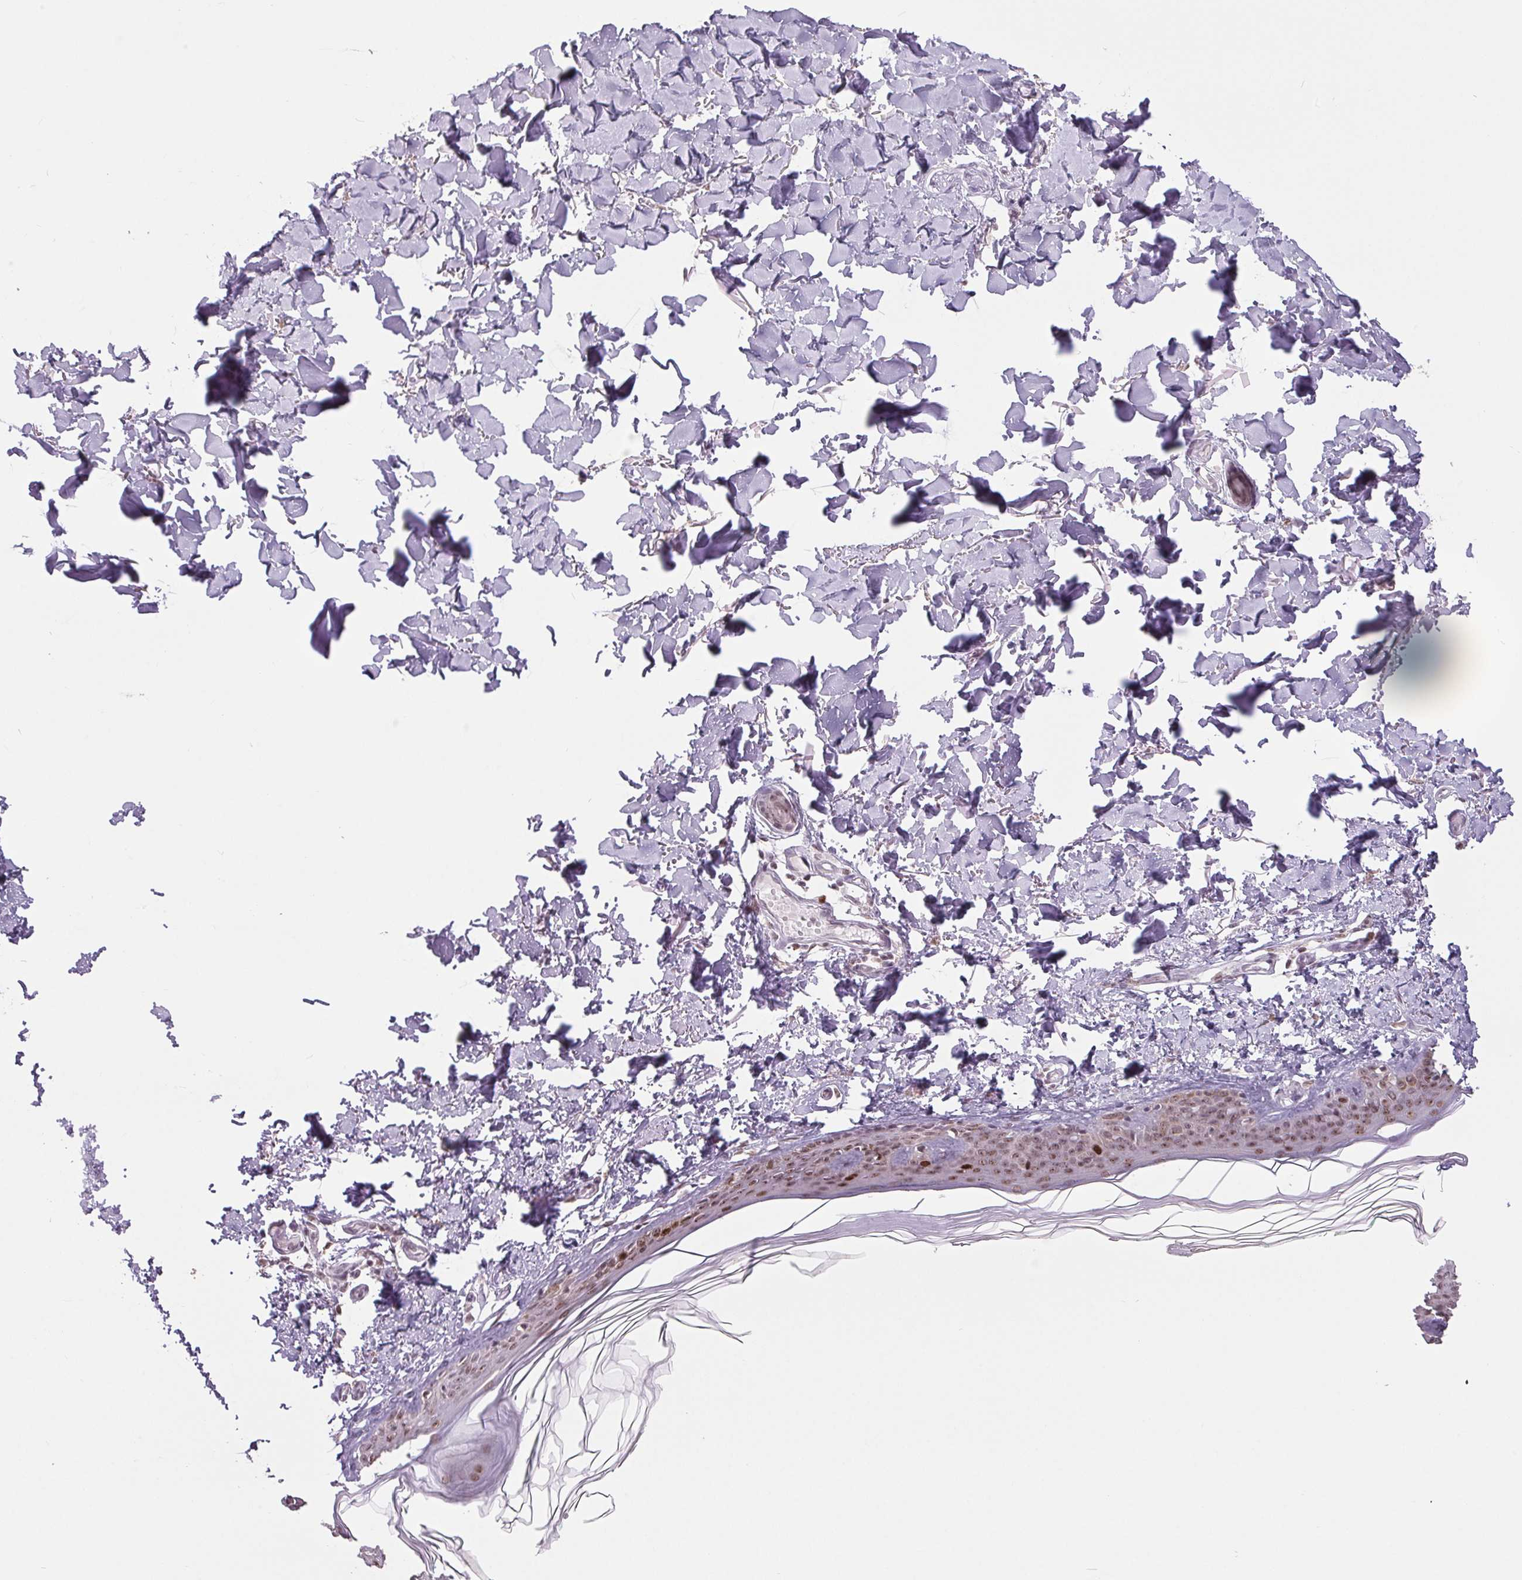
{"staining": {"intensity": "negative", "quantity": "none", "location": "none"}, "tissue": "skin", "cell_type": "Fibroblasts", "image_type": "normal", "snomed": [{"axis": "morphology", "description": "Normal tissue, NOS"}, {"axis": "topography", "description": "Skin"}, {"axis": "topography", "description": "Peripheral nerve tissue"}], "caption": "Fibroblasts show no significant protein expression in normal skin. Nuclei are stained in blue.", "gene": "SMIM6", "patient": {"sex": "female", "age": 45}}